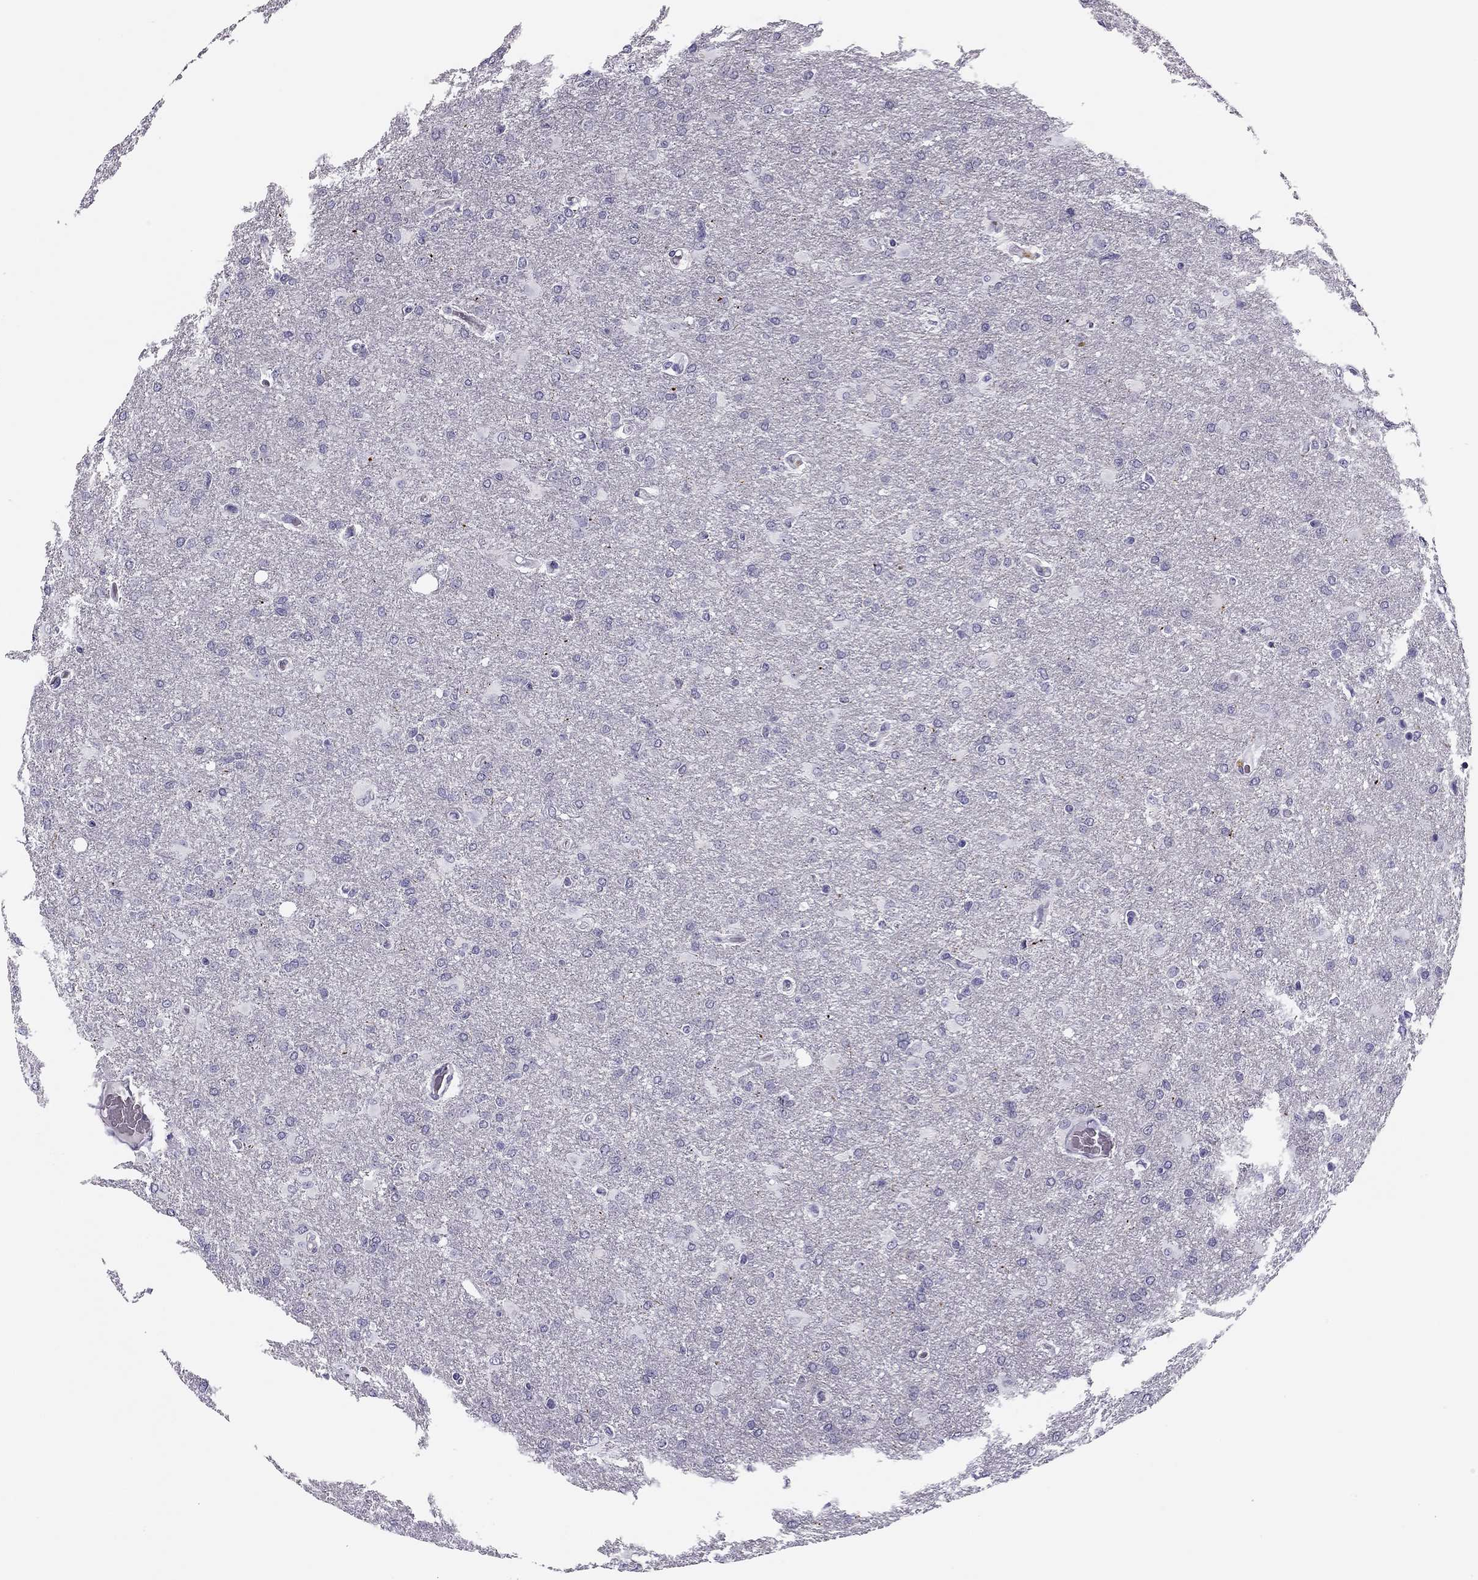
{"staining": {"intensity": "negative", "quantity": "none", "location": "none"}, "tissue": "glioma", "cell_type": "Tumor cells", "image_type": "cancer", "snomed": [{"axis": "morphology", "description": "Glioma, malignant, High grade"}, {"axis": "topography", "description": "Brain"}], "caption": "The histopathology image demonstrates no significant expression in tumor cells of malignant high-grade glioma. Nuclei are stained in blue.", "gene": "MC5R", "patient": {"sex": "male", "age": 68}}